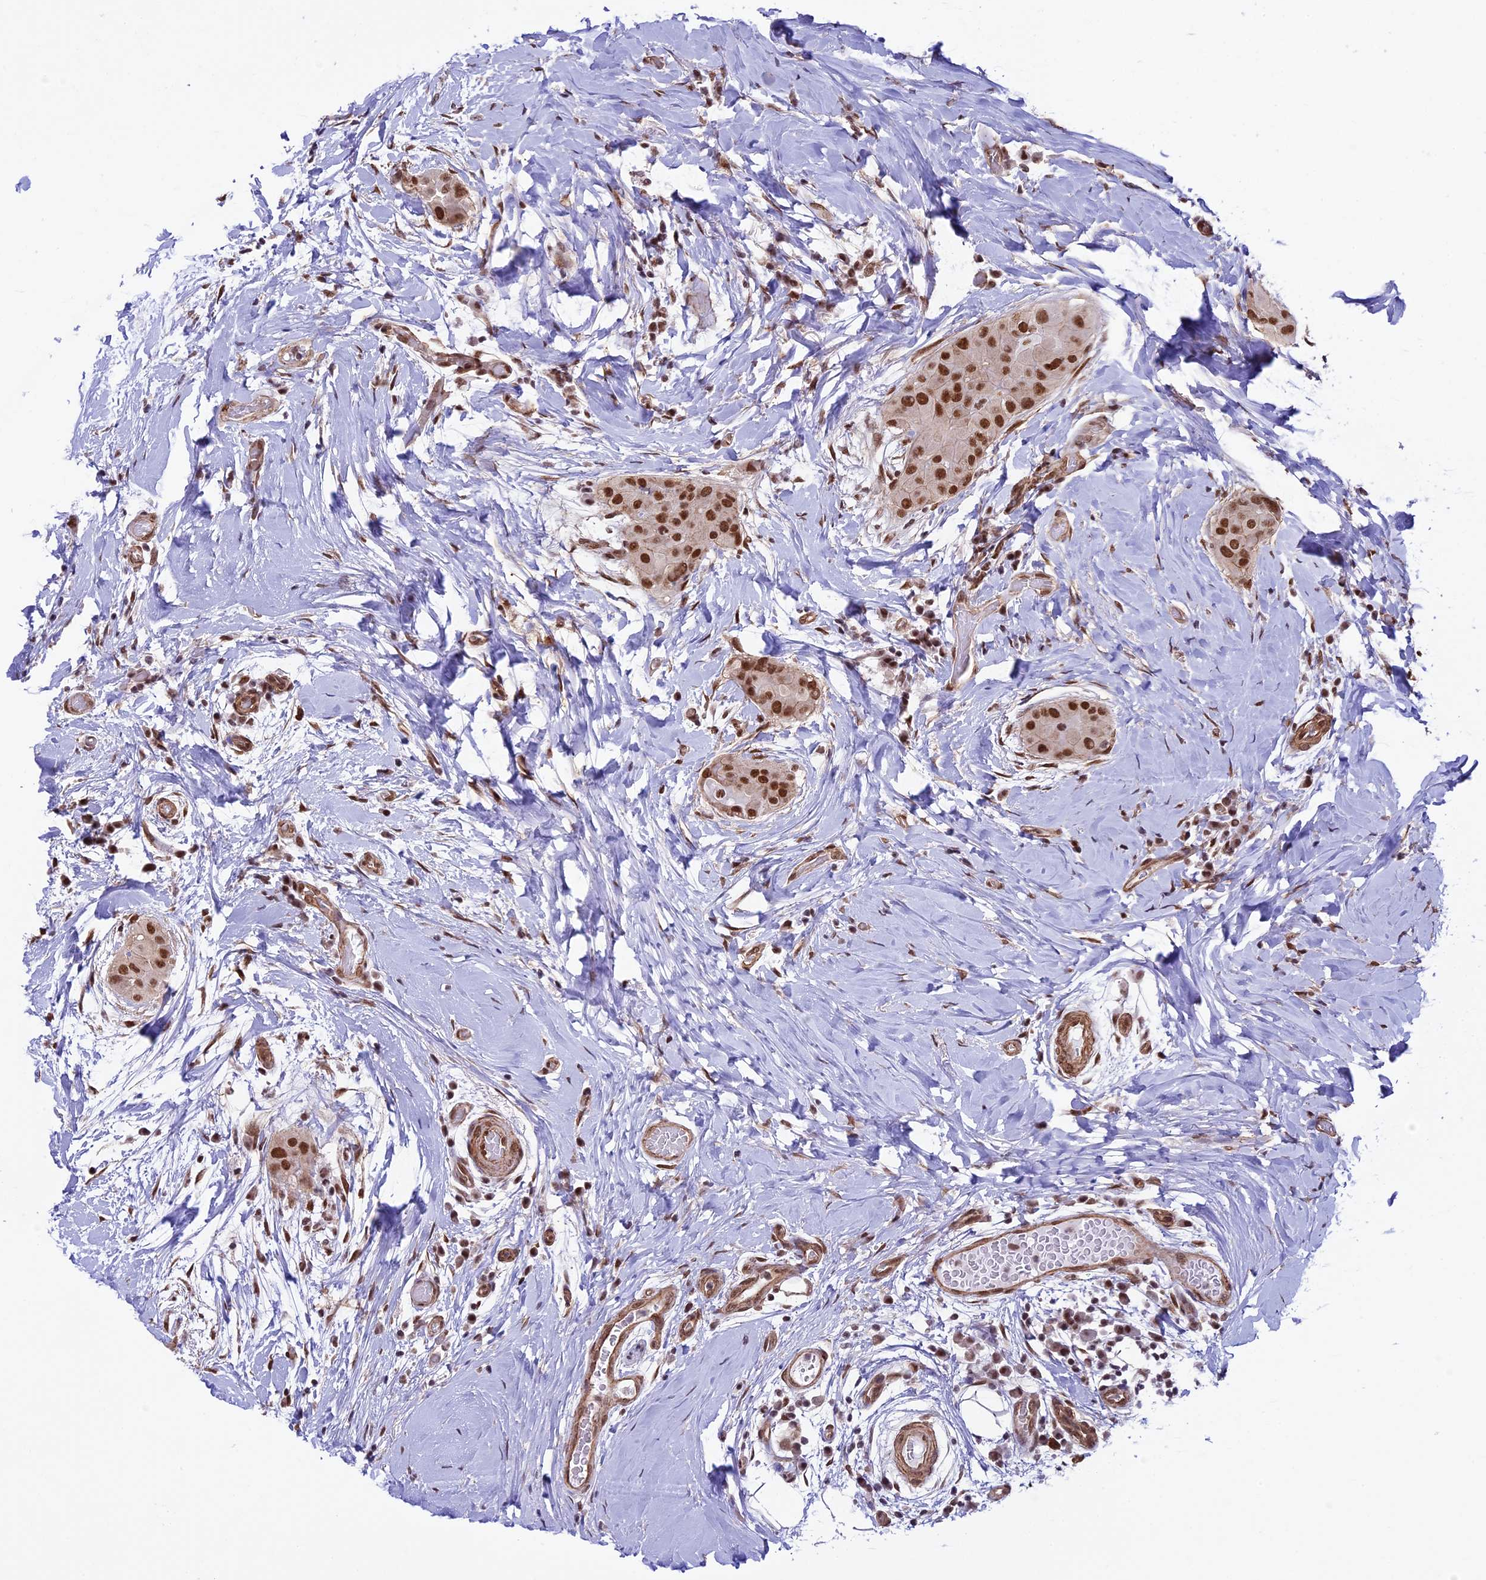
{"staining": {"intensity": "strong", "quantity": ">75%", "location": "nuclear"}, "tissue": "thyroid cancer", "cell_type": "Tumor cells", "image_type": "cancer", "snomed": [{"axis": "morphology", "description": "Papillary adenocarcinoma, NOS"}, {"axis": "topography", "description": "Thyroid gland"}], "caption": "Human papillary adenocarcinoma (thyroid) stained for a protein (brown) displays strong nuclear positive staining in about >75% of tumor cells.", "gene": "MPHOSPH8", "patient": {"sex": "male", "age": 33}}